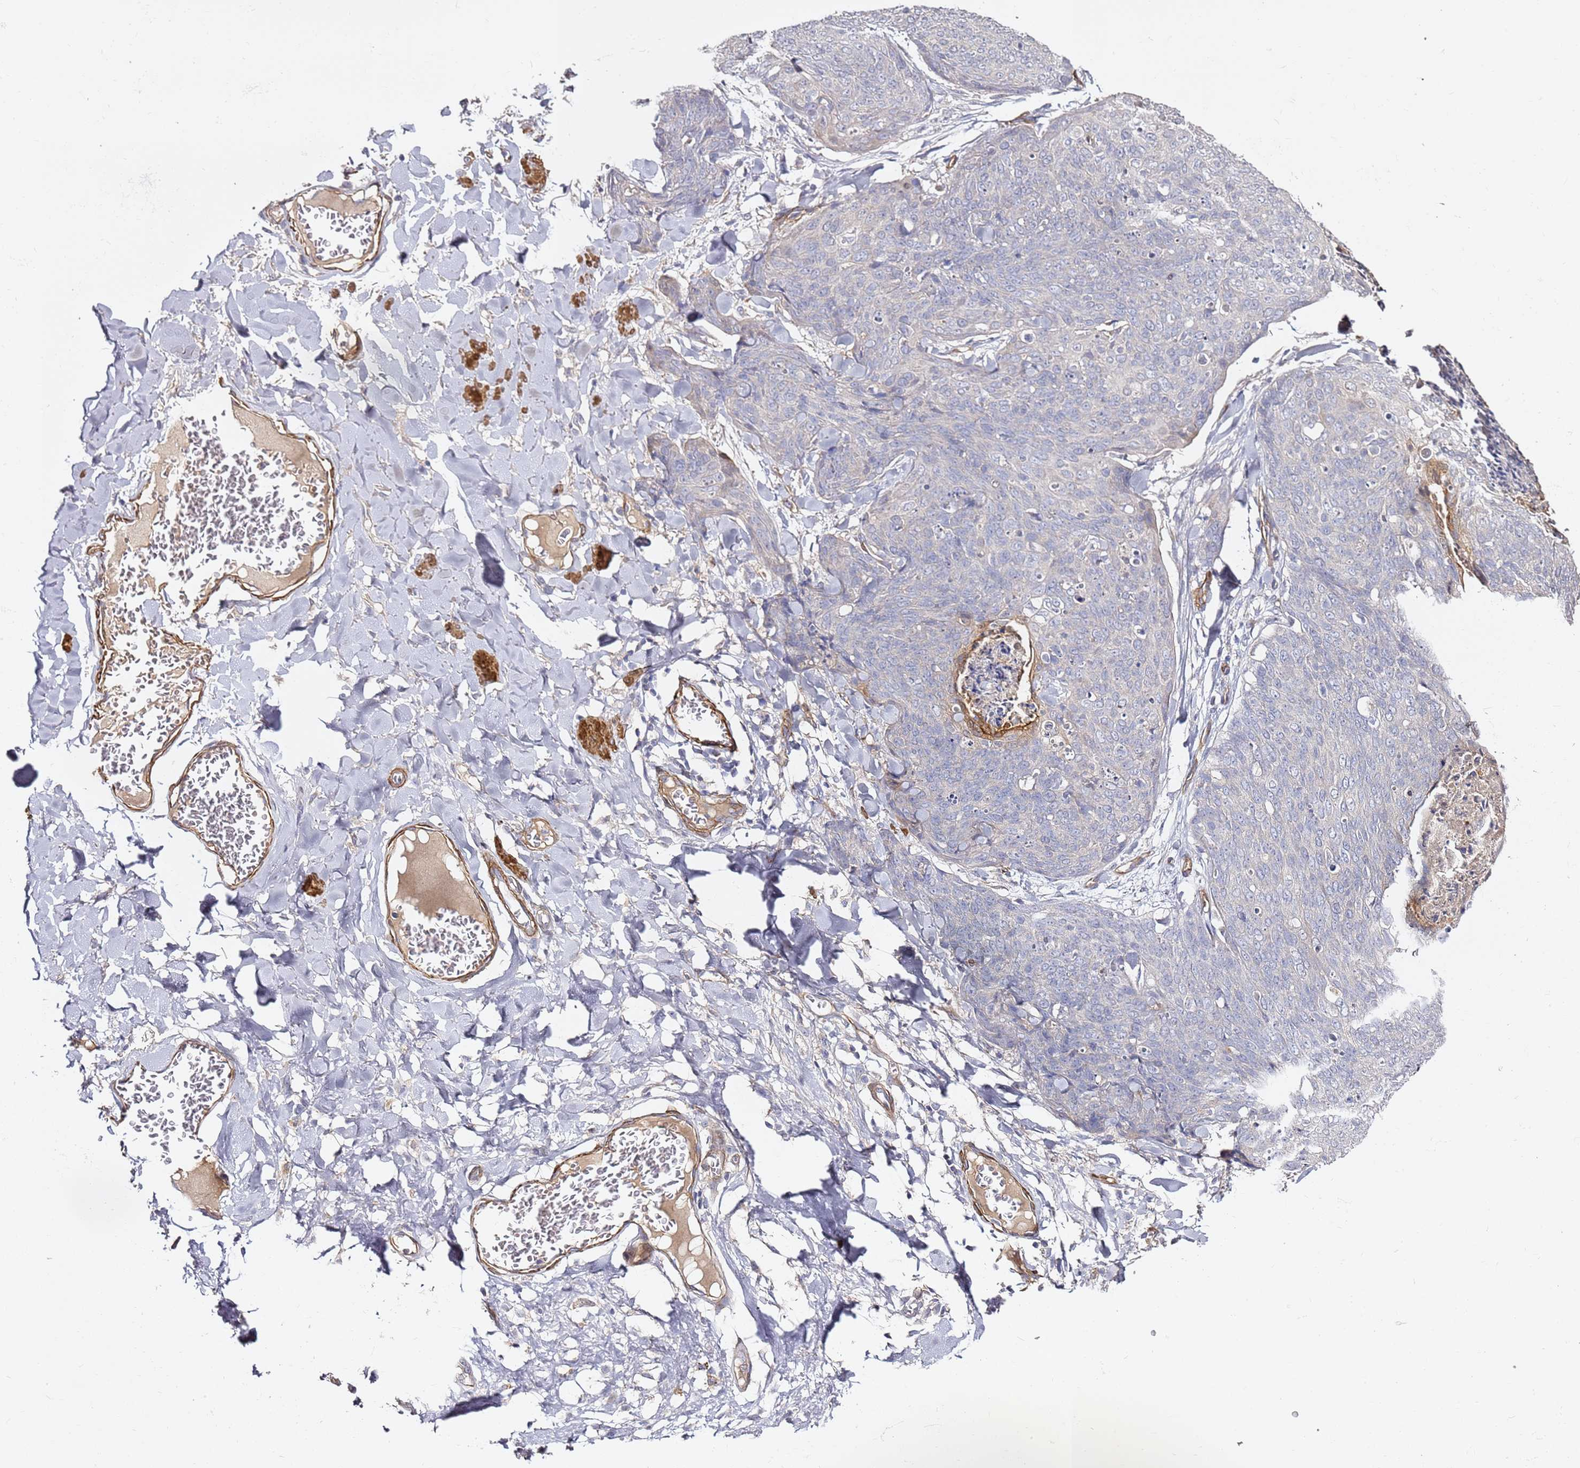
{"staining": {"intensity": "negative", "quantity": "none", "location": "none"}, "tissue": "skin cancer", "cell_type": "Tumor cells", "image_type": "cancer", "snomed": [{"axis": "morphology", "description": "Squamous cell carcinoma, NOS"}, {"axis": "topography", "description": "Skin"}, {"axis": "topography", "description": "Vulva"}], "caption": "Micrograph shows no significant protein positivity in tumor cells of squamous cell carcinoma (skin). (Immunohistochemistry (ihc), brightfield microscopy, high magnification).", "gene": "EPS8L1", "patient": {"sex": "female", "age": 85}}